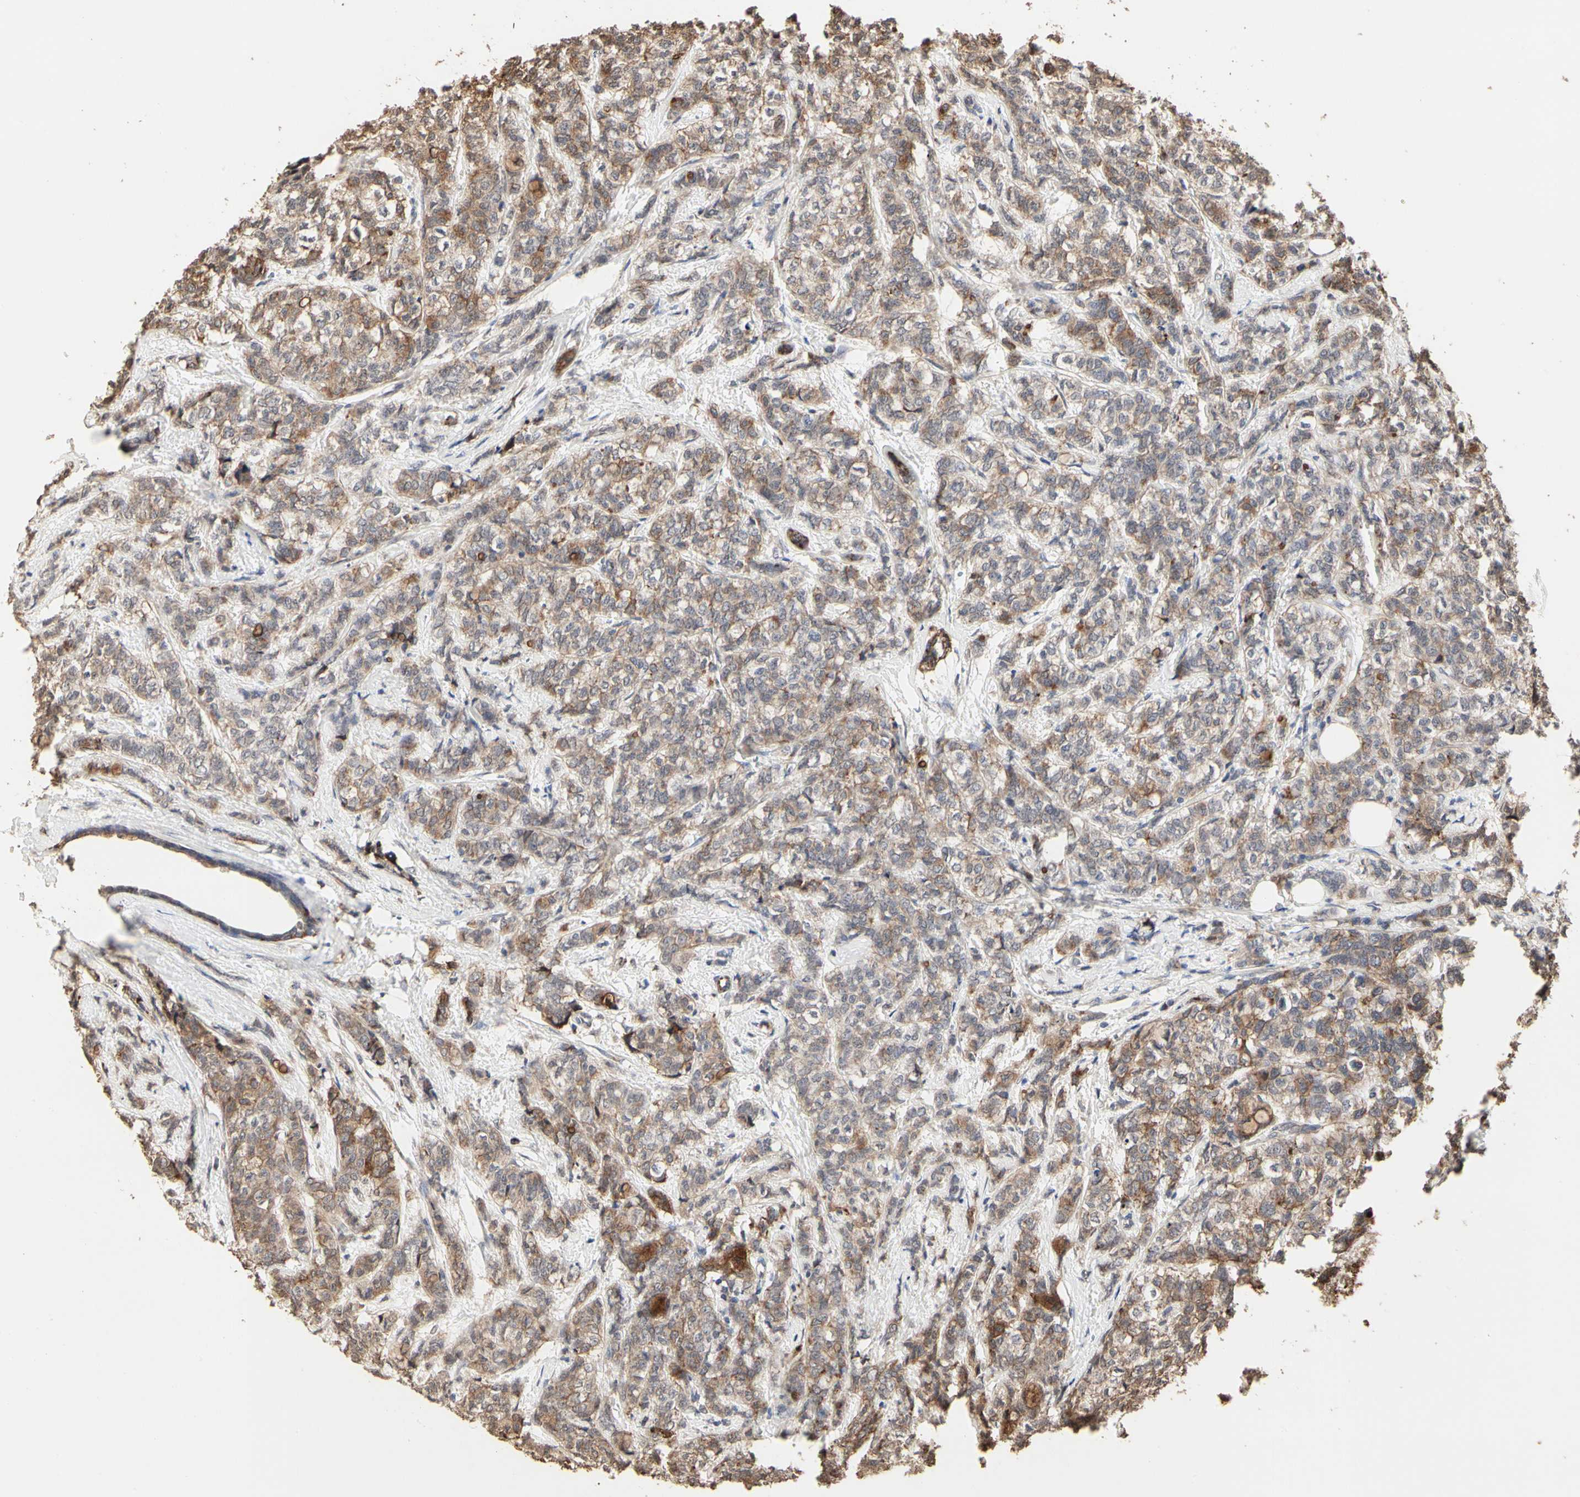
{"staining": {"intensity": "moderate", "quantity": ">75%", "location": "cytoplasmic/membranous"}, "tissue": "breast cancer", "cell_type": "Tumor cells", "image_type": "cancer", "snomed": [{"axis": "morphology", "description": "Lobular carcinoma"}, {"axis": "topography", "description": "Breast"}], "caption": "Brown immunohistochemical staining in human lobular carcinoma (breast) shows moderate cytoplasmic/membranous positivity in approximately >75% of tumor cells.", "gene": "TAOK1", "patient": {"sex": "female", "age": 60}}